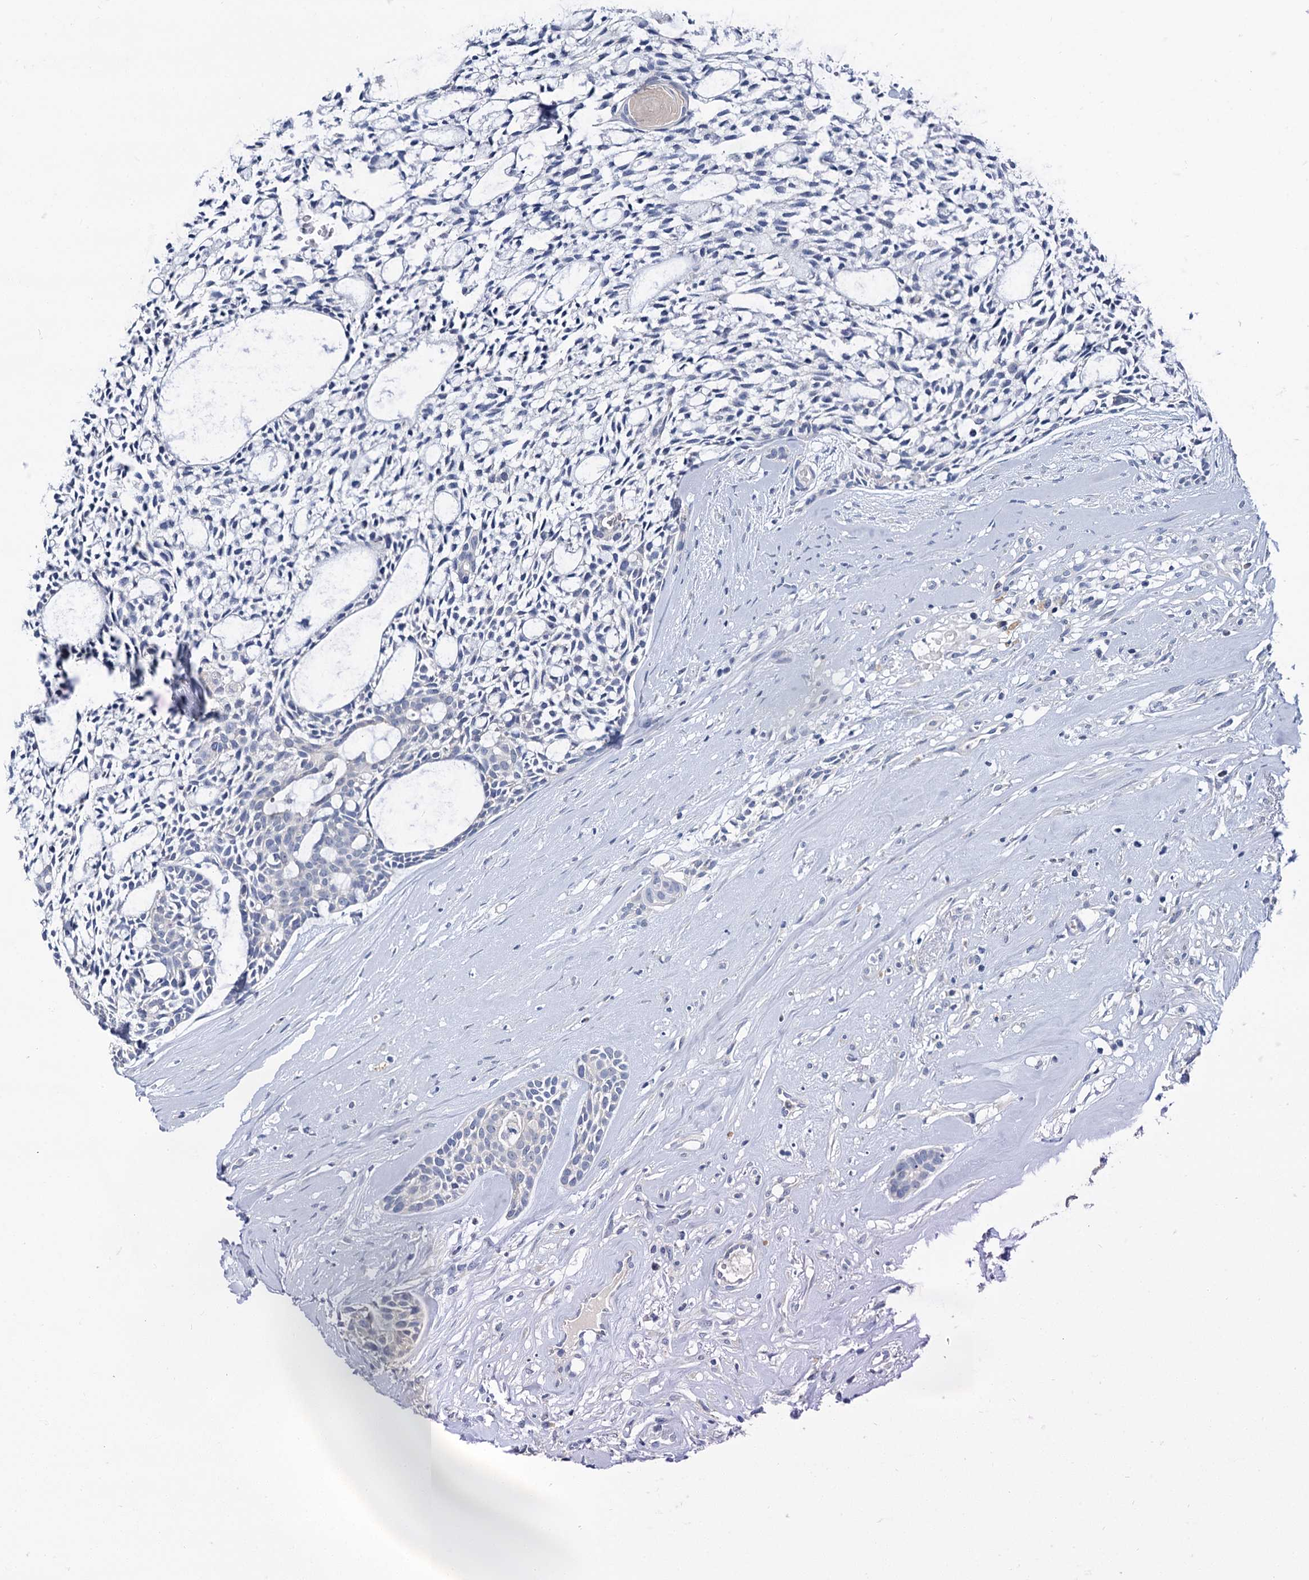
{"staining": {"intensity": "negative", "quantity": "none", "location": "none"}, "tissue": "head and neck cancer", "cell_type": "Tumor cells", "image_type": "cancer", "snomed": [{"axis": "morphology", "description": "Adenocarcinoma, NOS"}, {"axis": "topography", "description": "Subcutis"}, {"axis": "topography", "description": "Head-Neck"}], "caption": "High magnification brightfield microscopy of adenocarcinoma (head and neck) stained with DAB (3,3'-diaminobenzidine) (brown) and counterstained with hematoxylin (blue): tumor cells show no significant expression.", "gene": "ANKRD42", "patient": {"sex": "female", "age": 73}}